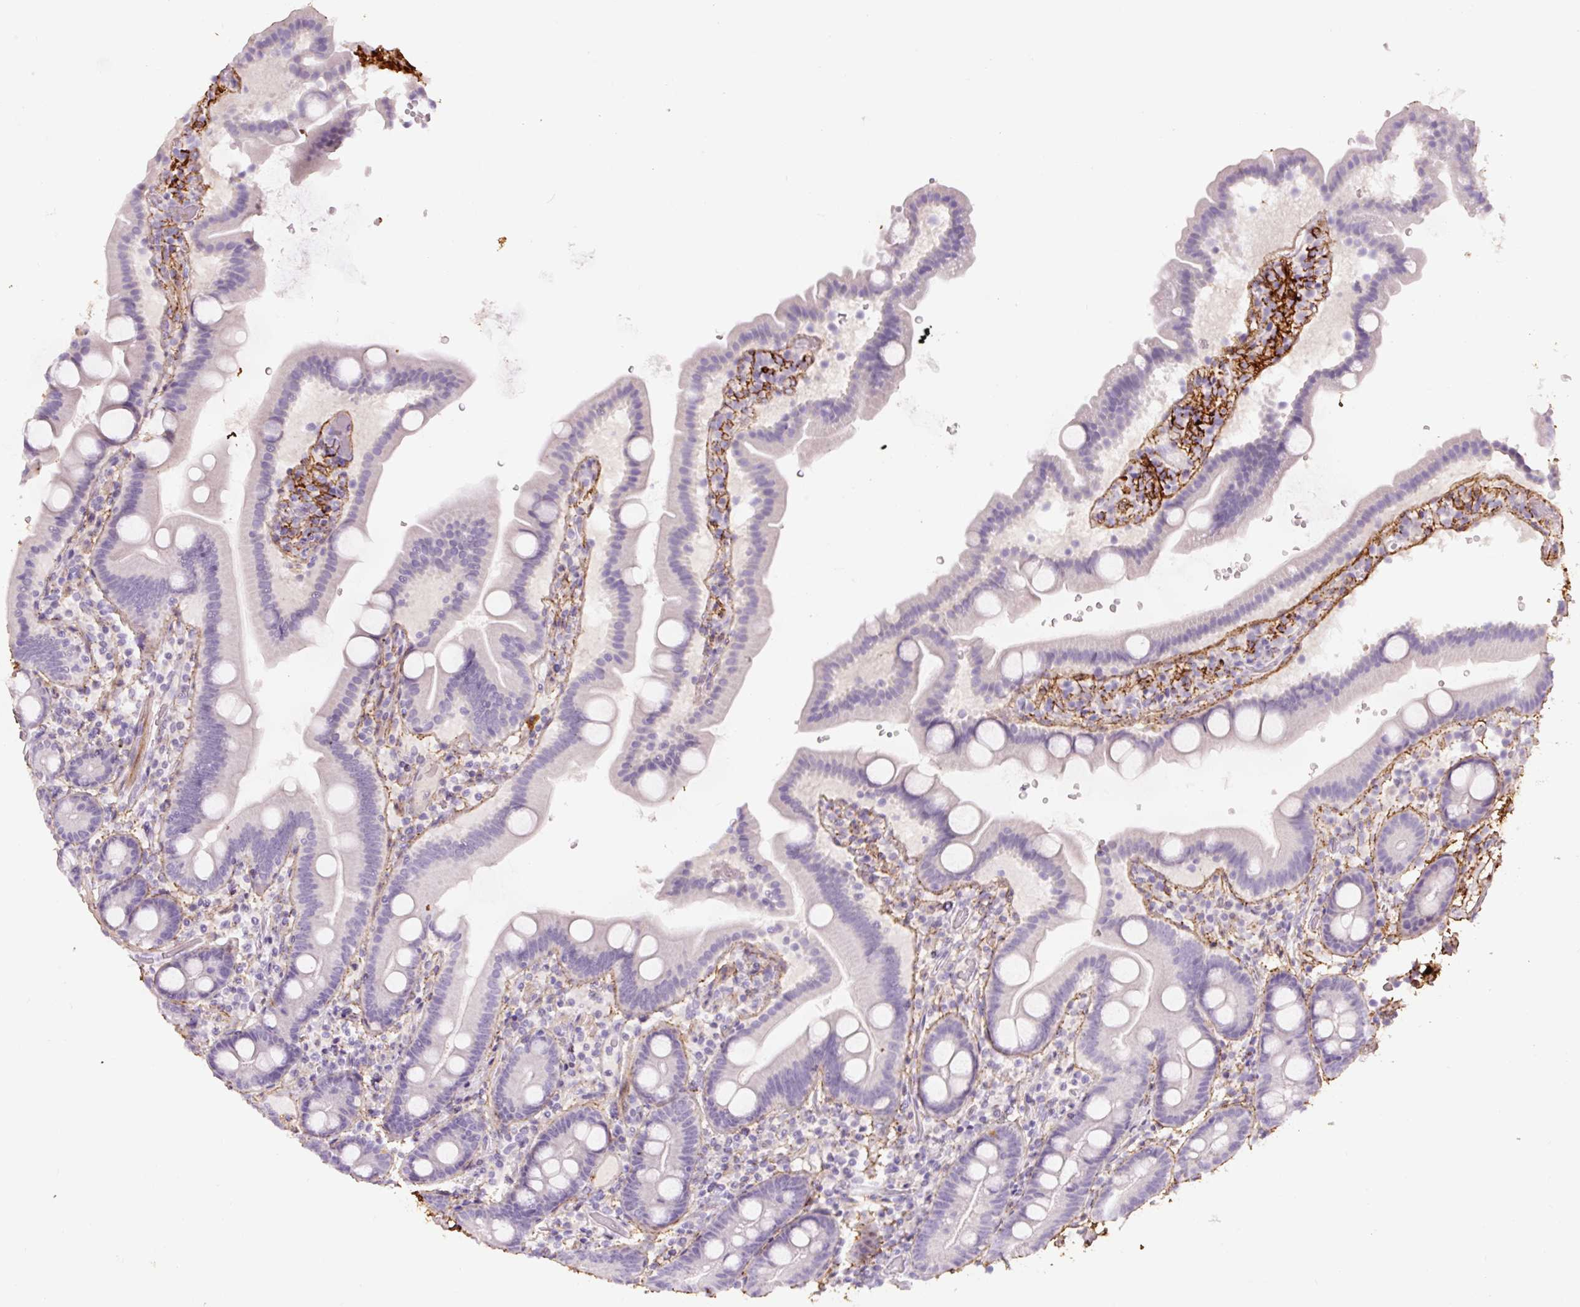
{"staining": {"intensity": "negative", "quantity": "none", "location": "none"}, "tissue": "duodenum", "cell_type": "Glandular cells", "image_type": "normal", "snomed": [{"axis": "morphology", "description": "Normal tissue, NOS"}, {"axis": "topography", "description": "Duodenum"}], "caption": "Immunohistochemistry (IHC) micrograph of normal duodenum stained for a protein (brown), which reveals no staining in glandular cells.", "gene": "FBN1", "patient": {"sex": "male", "age": 55}}